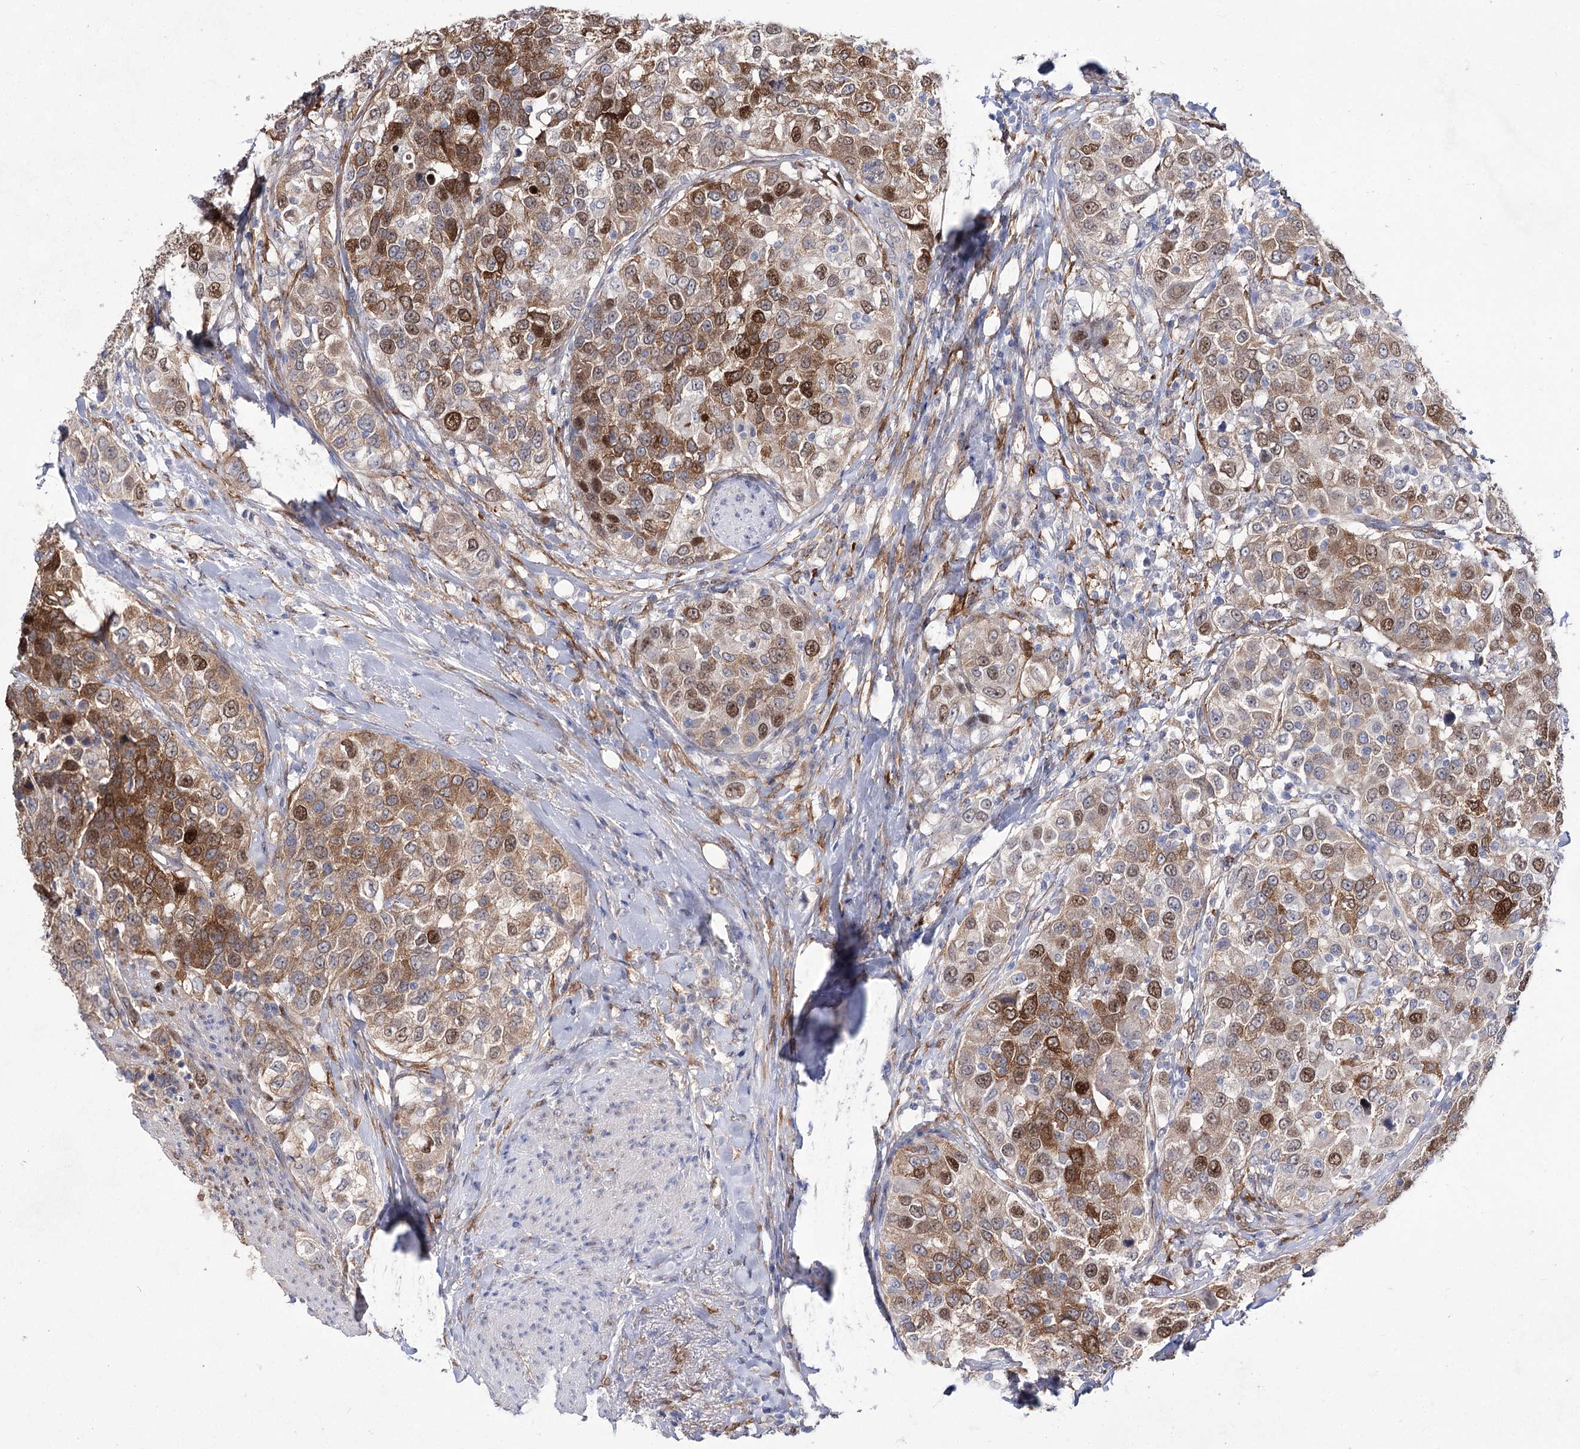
{"staining": {"intensity": "moderate", "quantity": ">75%", "location": "cytoplasmic/membranous,nuclear"}, "tissue": "urothelial cancer", "cell_type": "Tumor cells", "image_type": "cancer", "snomed": [{"axis": "morphology", "description": "Urothelial carcinoma, High grade"}, {"axis": "topography", "description": "Urinary bladder"}], "caption": "A histopathology image of human urothelial cancer stained for a protein displays moderate cytoplasmic/membranous and nuclear brown staining in tumor cells. The staining is performed using DAB (3,3'-diaminobenzidine) brown chromogen to label protein expression. The nuclei are counter-stained blue using hematoxylin.", "gene": "UGDH", "patient": {"sex": "female", "age": 80}}